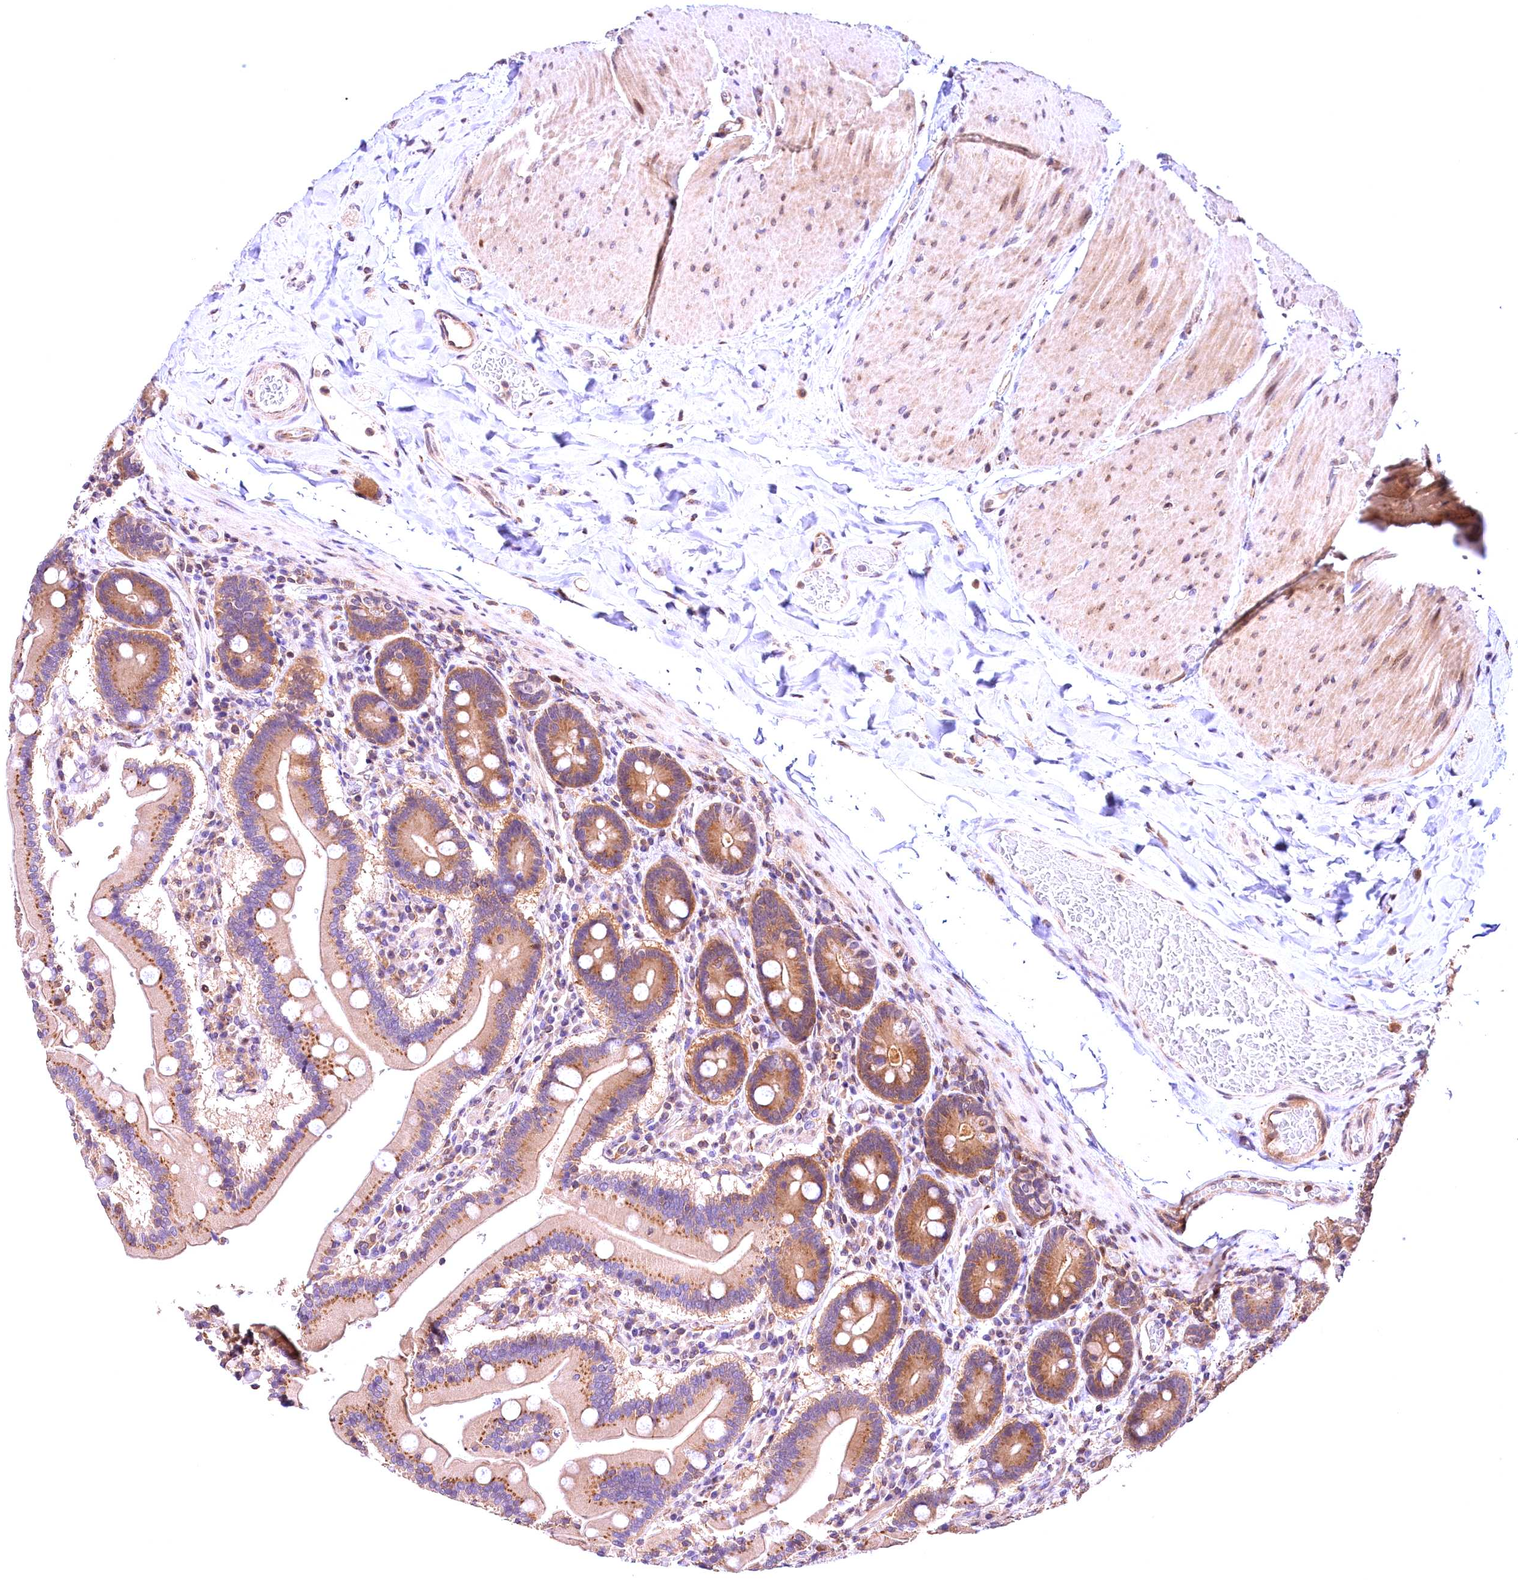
{"staining": {"intensity": "moderate", "quantity": ">75%", "location": "cytoplasmic/membranous"}, "tissue": "duodenum", "cell_type": "Glandular cells", "image_type": "normal", "snomed": [{"axis": "morphology", "description": "Normal tissue, NOS"}, {"axis": "topography", "description": "Duodenum"}], "caption": "Normal duodenum reveals moderate cytoplasmic/membranous staining in approximately >75% of glandular cells.", "gene": "CHORDC1", "patient": {"sex": "female", "age": 62}}